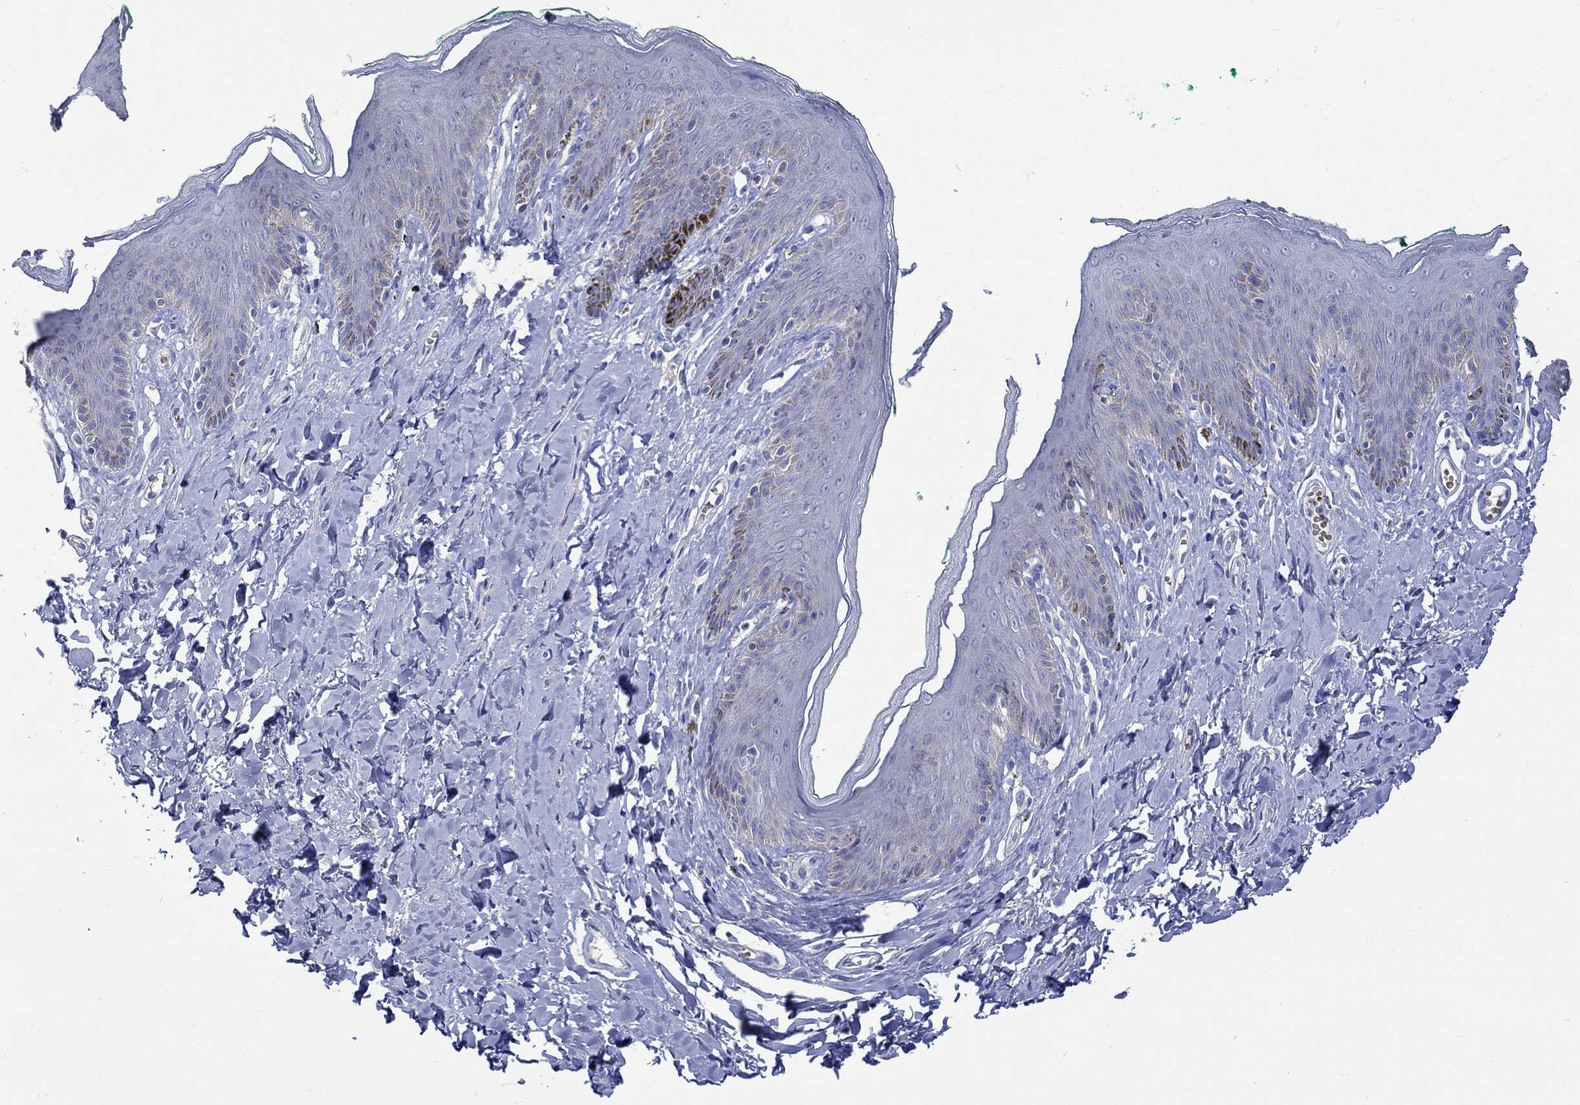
{"staining": {"intensity": "negative", "quantity": "none", "location": "none"}, "tissue": "skin", "cell_type": "Epidermal cells", "image_type": "normal", "snomed": [{"axis": "morphology", "description": "Normal tissue, NOS"}, {"axis": "topography", "description": "Vulva"}], "caption": "Histopathology image shows no significant protein expression in epidermal cells of benign skin.", "gene": "KCNA1", "patient": {"sex": "female", "age": 66}}